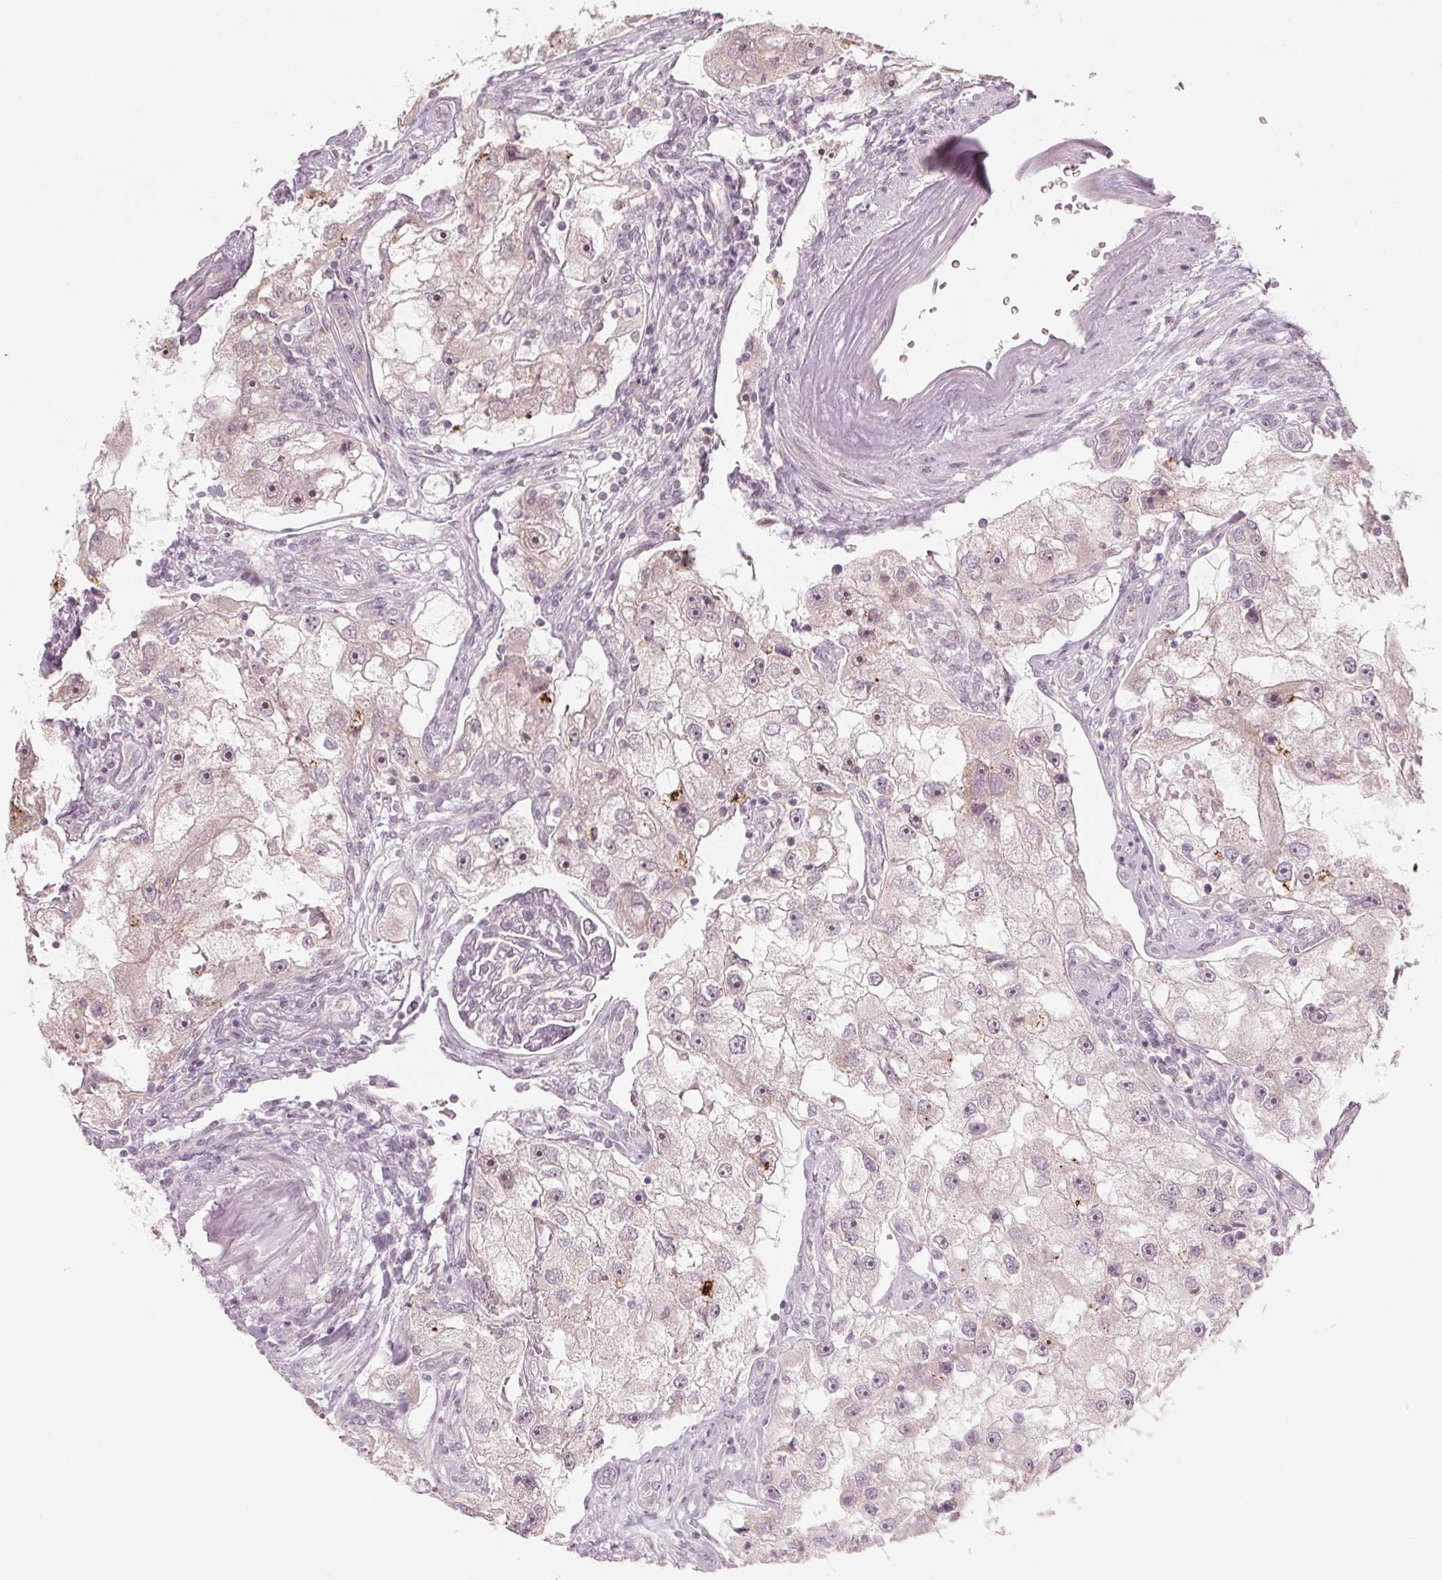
{"staining": {"intensity": "weak", "quantity": "<25%", "location": "cytoplasmic/membranous,nuclear"}, "tissue": "renal cancer", "cell_type": "Tumor cells", "image_type": "cancer", "snomed": [{"axis": "morphology", "description": "Adenocarcinoma, NOS"}, {"axis": "topography", "description": "Kidney"}], "caption": "A high-resolution micrograph shows immunohistochemistry (IHC) staining of adenocarcinoma (renal), which shows no significant positivity in tumor cells.", "gene": "TMED6", "patient": {"sex": "male", "age": 63}}